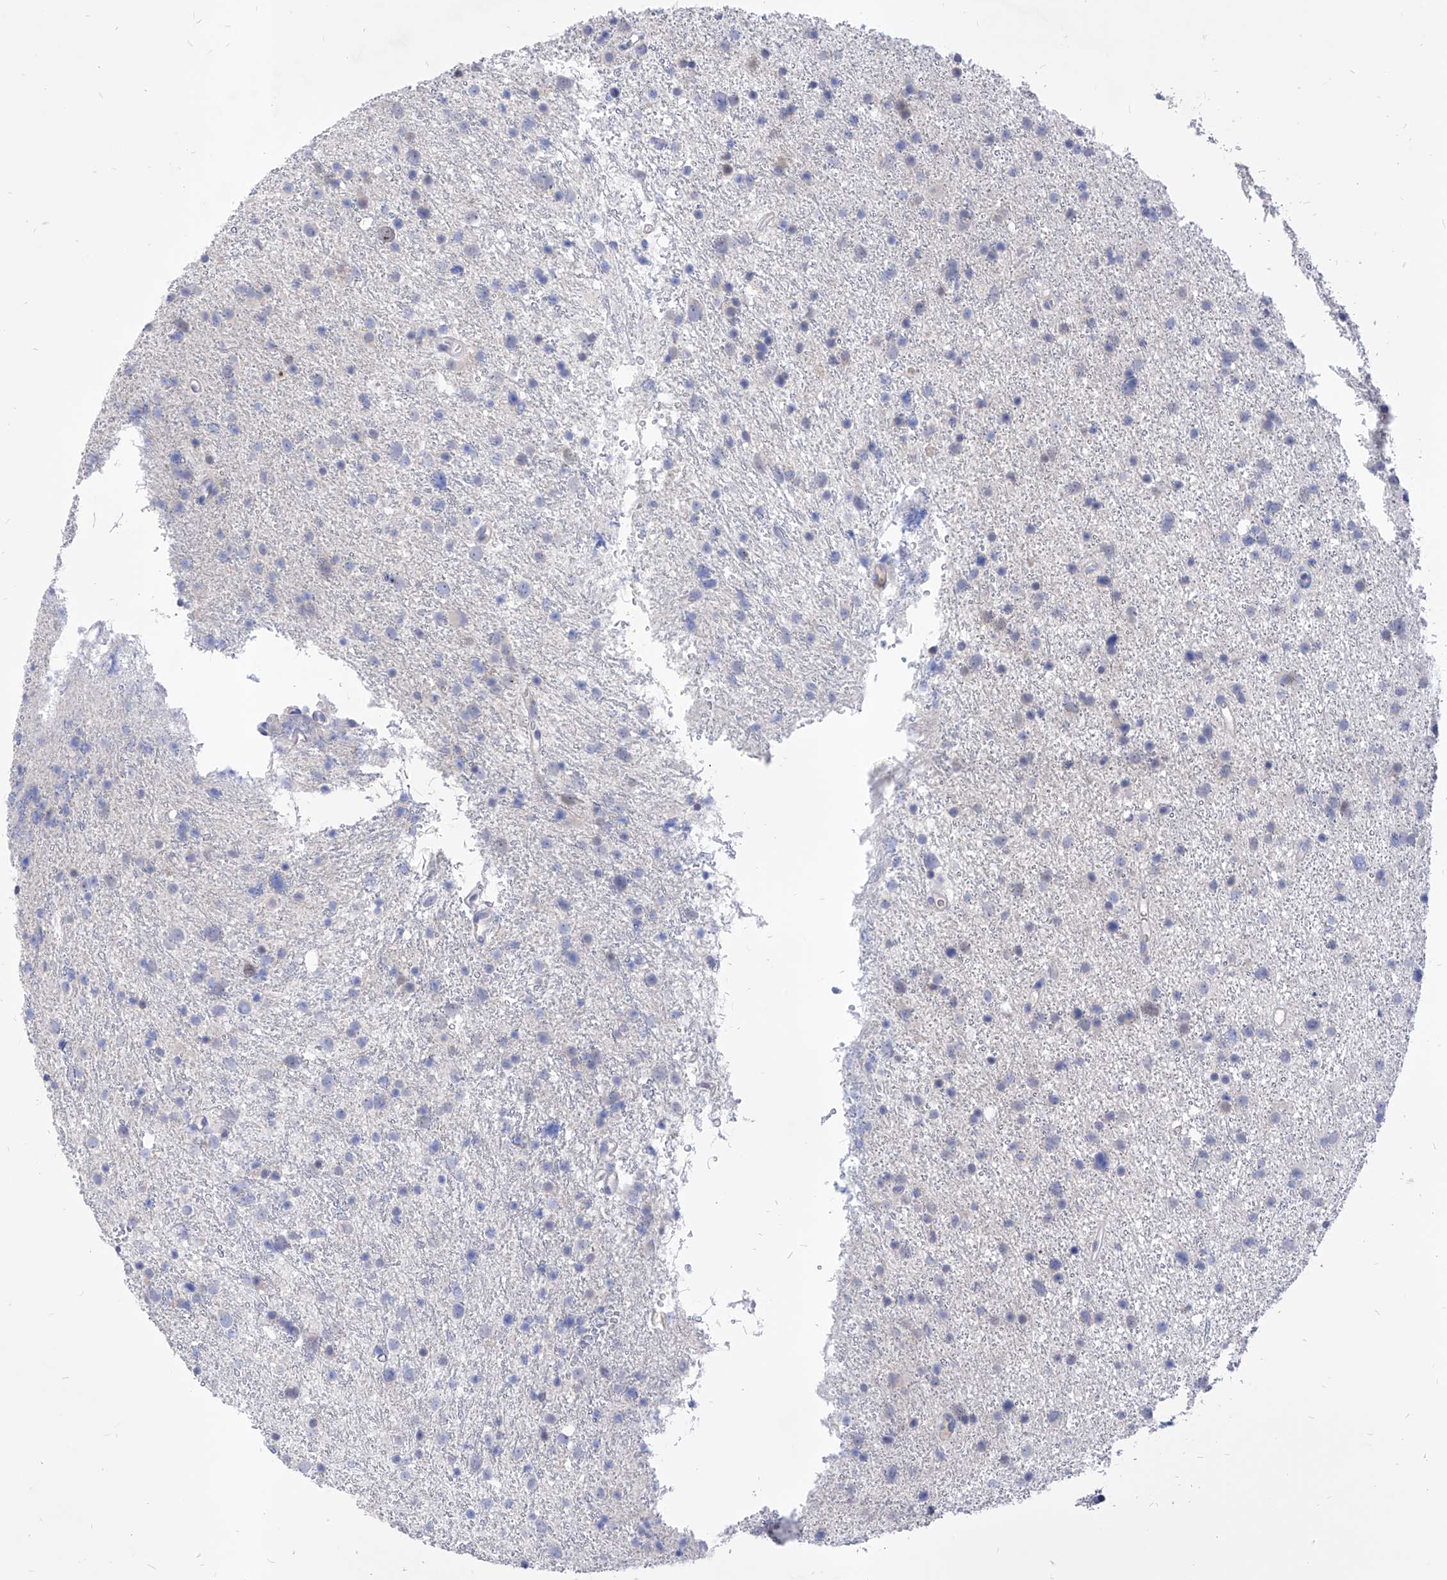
{"staining": {"intensity": "negative", "quantity": "none", "location": "none"}, "tissue": "glioma", "cell_type": "Tumor cells", "image_type": "cancer", "snomed": [{"axis": "morphology", "description": "Glioma, malignant, Low grade"}, {"axis": "topography", "description": "Cerebral cortex"}], "caption": "Histopathology image shows no significant protein expression in tumor cells of glioma.", "gene": "VAX1", "patient": {"sex": "female", "age": 39}}